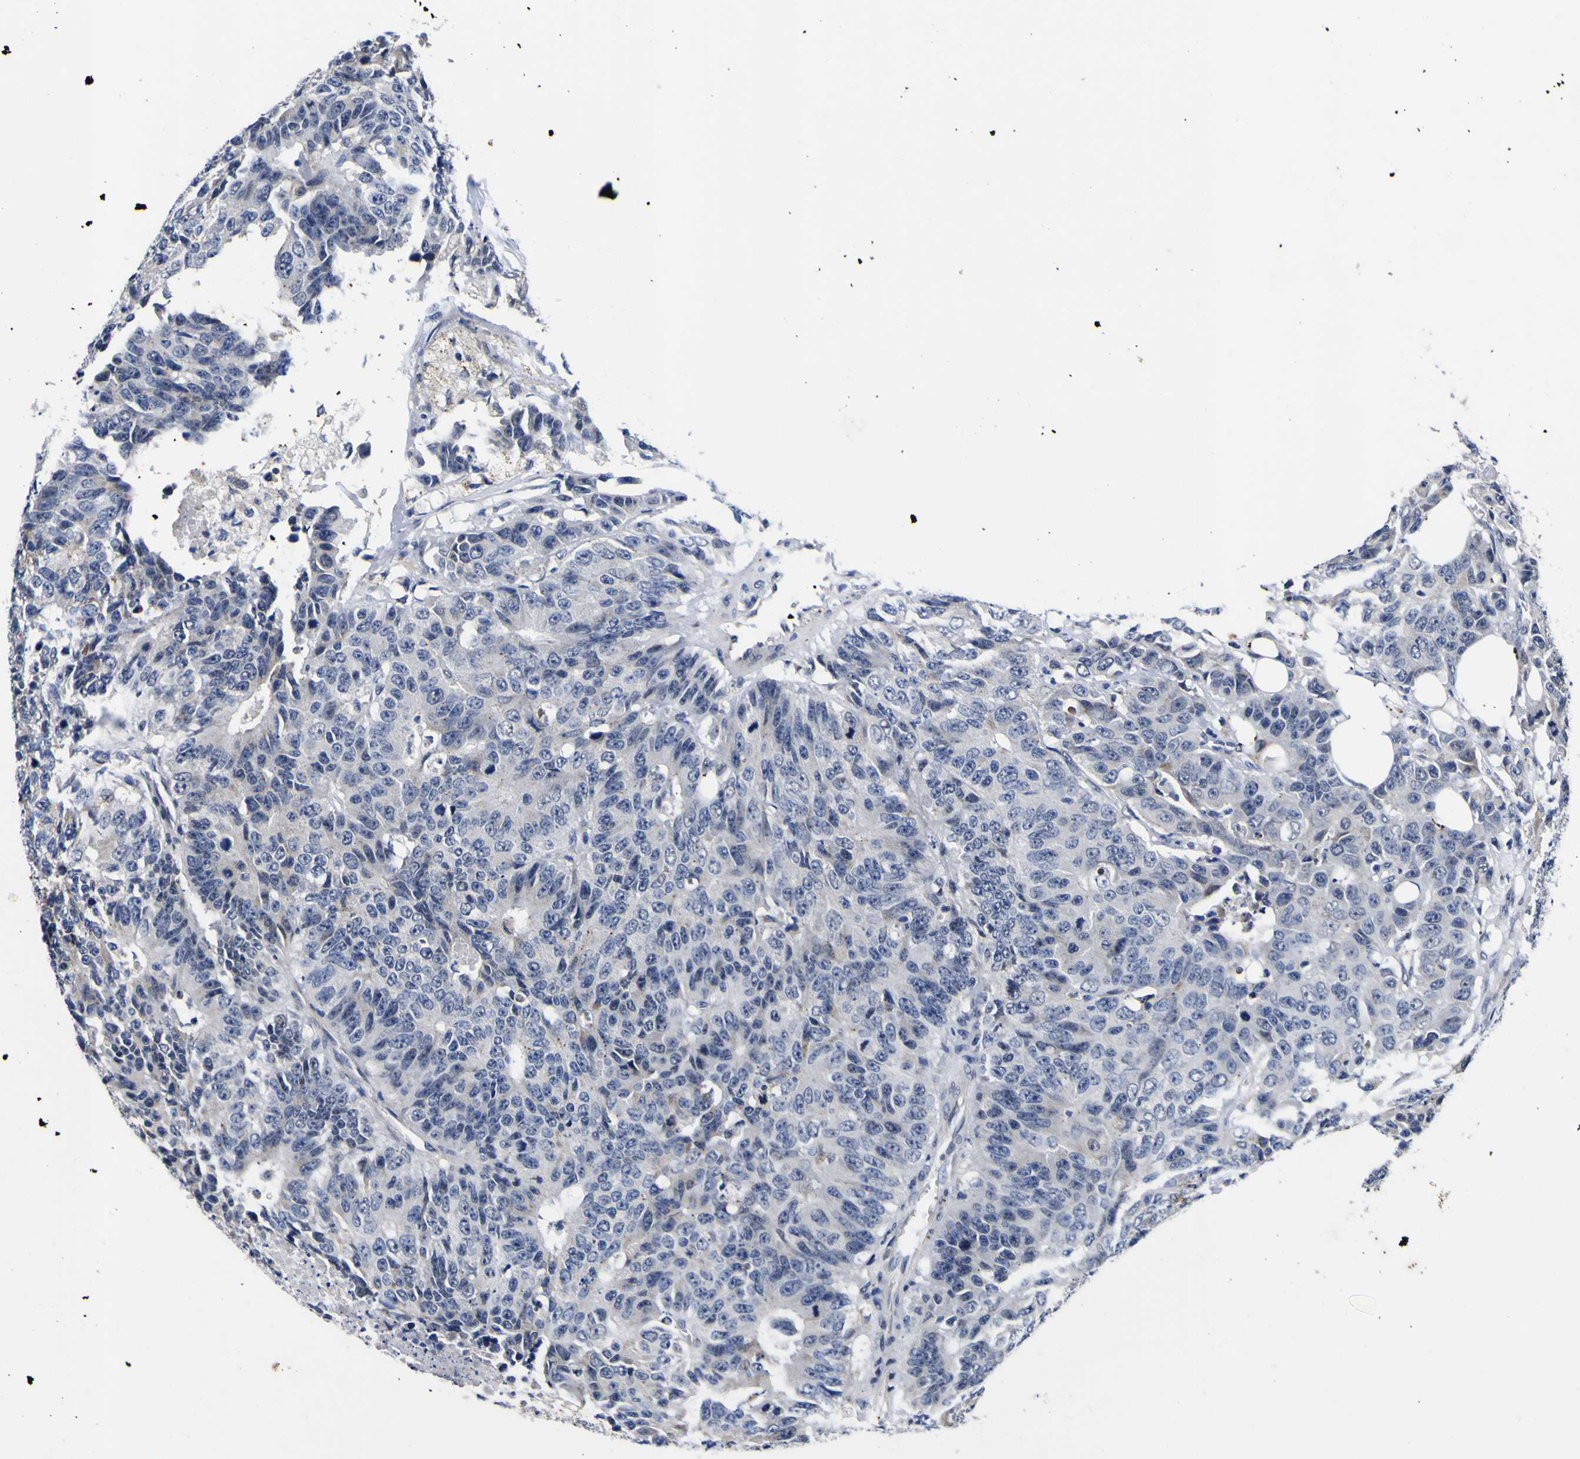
{"staining": {"intensity": "negative", "quantity": "none", "location": "none"}, "tissue": "colorectal cancer", "cell_type": "Tumor cells", "image_type": "cancer", "snomed": [{"axis": "morphology", "description": "Adenocarcinoma, NOS"}, {"axis": "topography", "description": "Colon"}], "caption": "Immunohistochemistry histopathology image of neoplastic tissue: human colorectal cancer (adenocarcinoma) stained with DAB (3,3'-diaminobenzidine) demonstrates no significant protein expression in tumor cells.", "gene": "IGFLR1", "patient": {"sex": "female", "age": 86}}